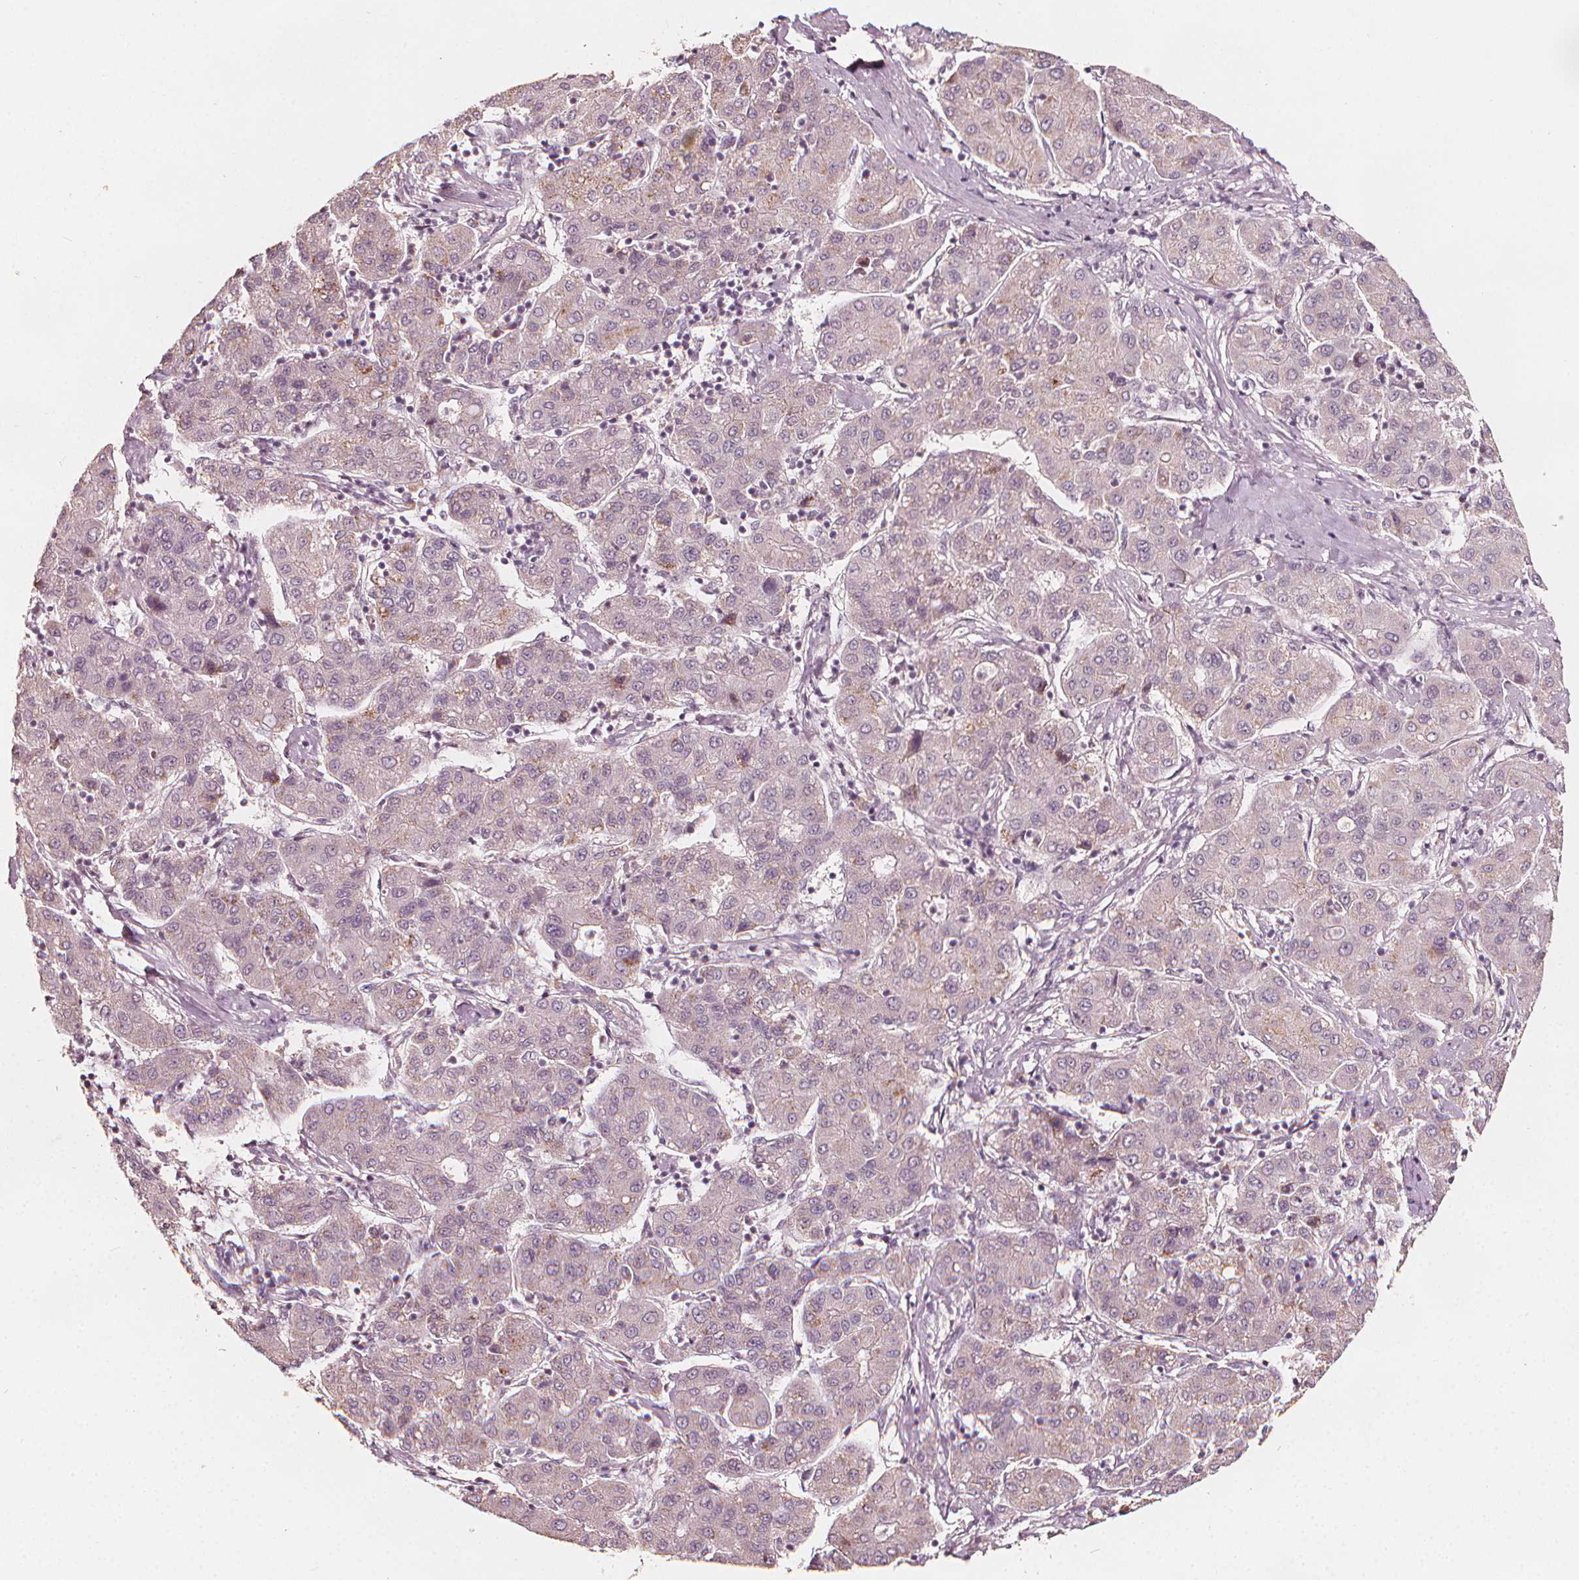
{"staining": {"intensity": "weak", "quantity": "25%-75%", "location": "cytoplasmic/membranous"}, "tissue": "liver cancer", "cell_type": "Tumor cells", "image_type": "cancer", "snomed": [{"axis": "morphology", "description": "Carcinoma, Hepatocellular, NOS"}, {"axis": "topography", "description": "Liver"}], "caption": "Immunohistochemistry histopathology image of liver cancer (hepatocellular carcinoma) stained for a protein (brown), which displays low levels of weak cytoplasmic/membranous positivity in approximately 25%-75% of tumor cells.", "gene": "NPC1L1", "patient": {"sex": "male", "age": 65}}